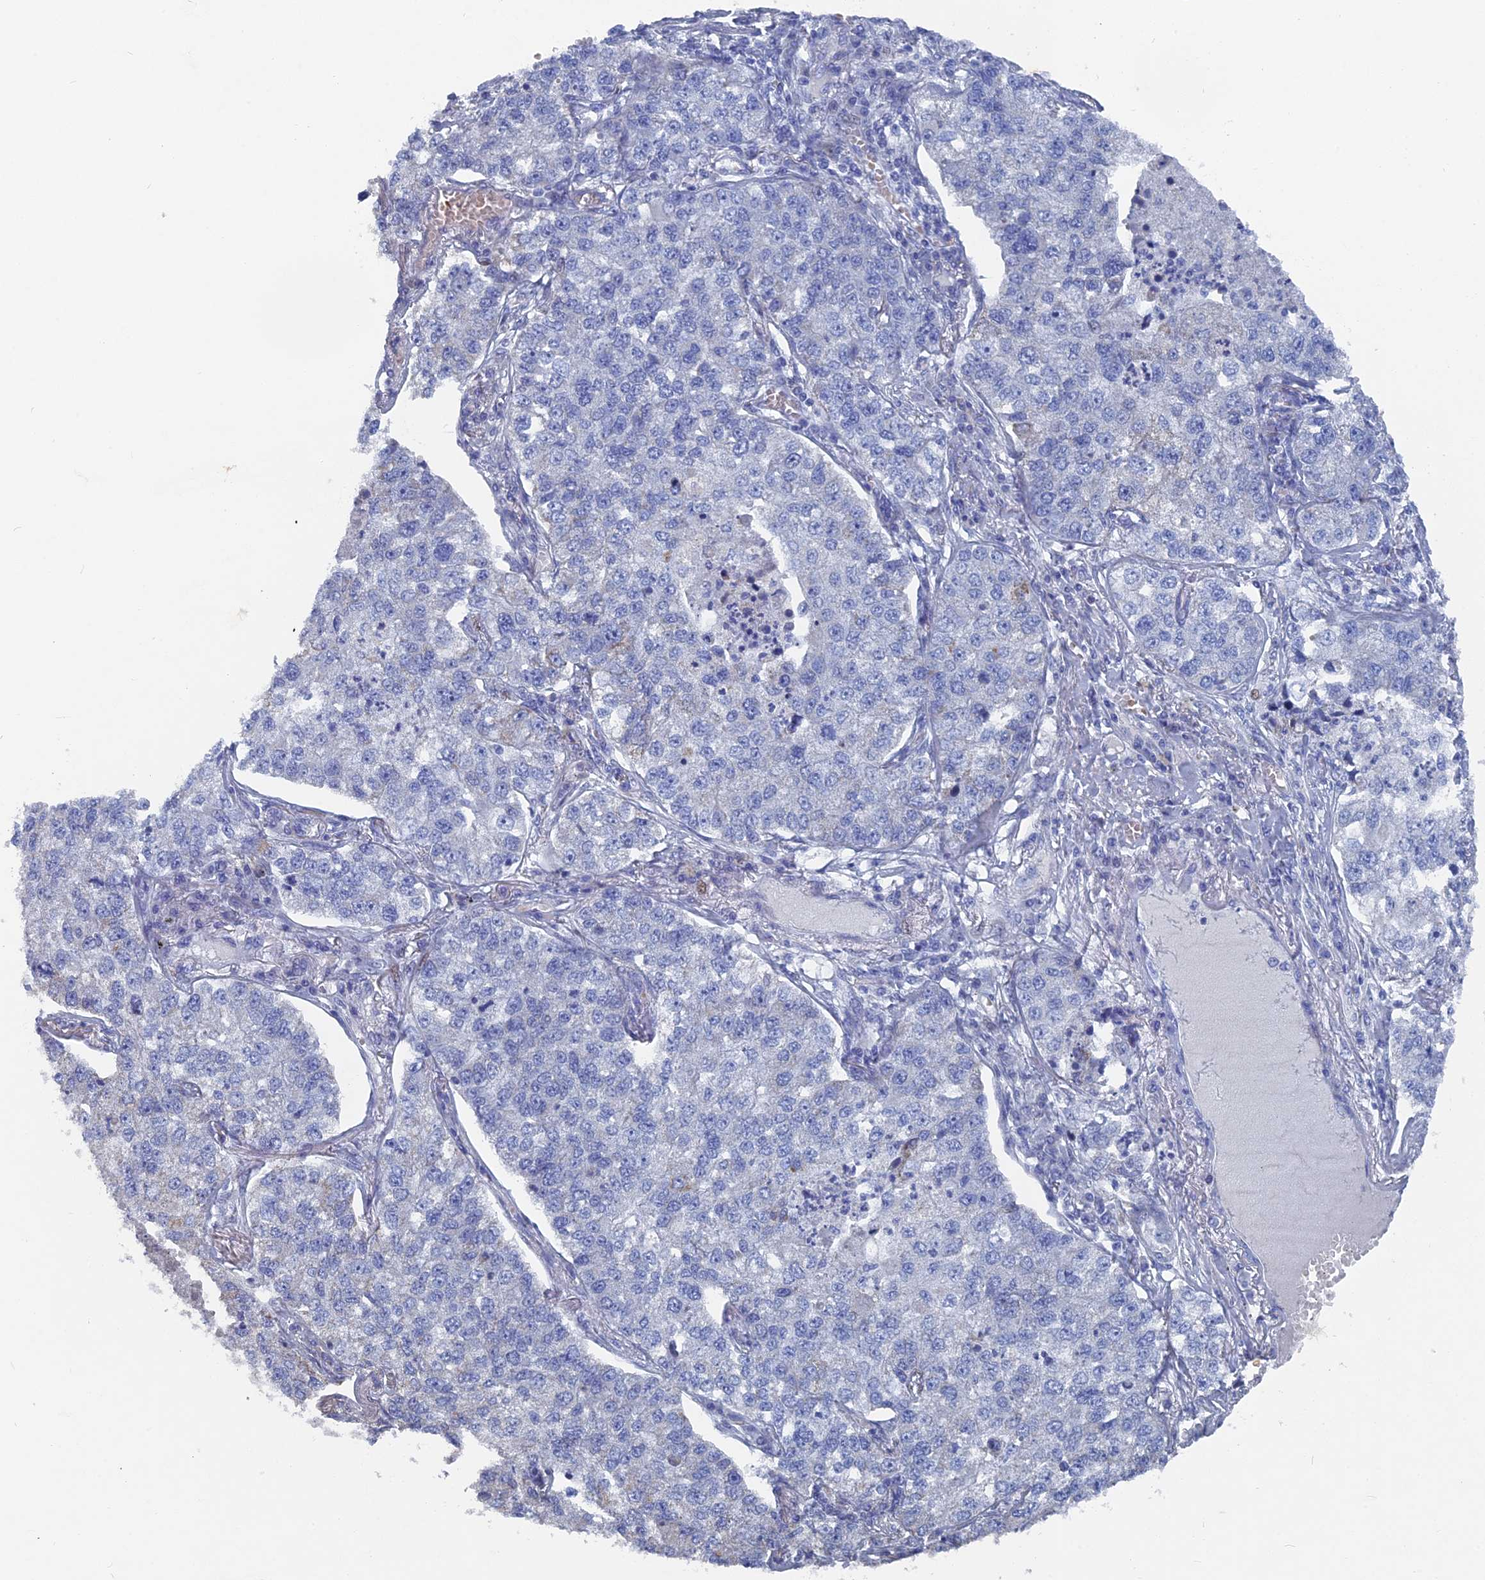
{"staining": {"intensity": "negative", "quantity": "none", "location": "none"}, "tissue": "lung cancer", "cell_type": "Tumor cells", "image_type": "cancer", "snomed": [{"axis": "morphology", "description": "Adenocarcinoma, NOS"}, {"axis": "topography", "description": "Lung"}], "caption": "Histopathology image shows no significant protein staining in tumor cells of lung cancer.", "gene": "HIGD1A", "patient": {"sex": "male", "age": 49}}